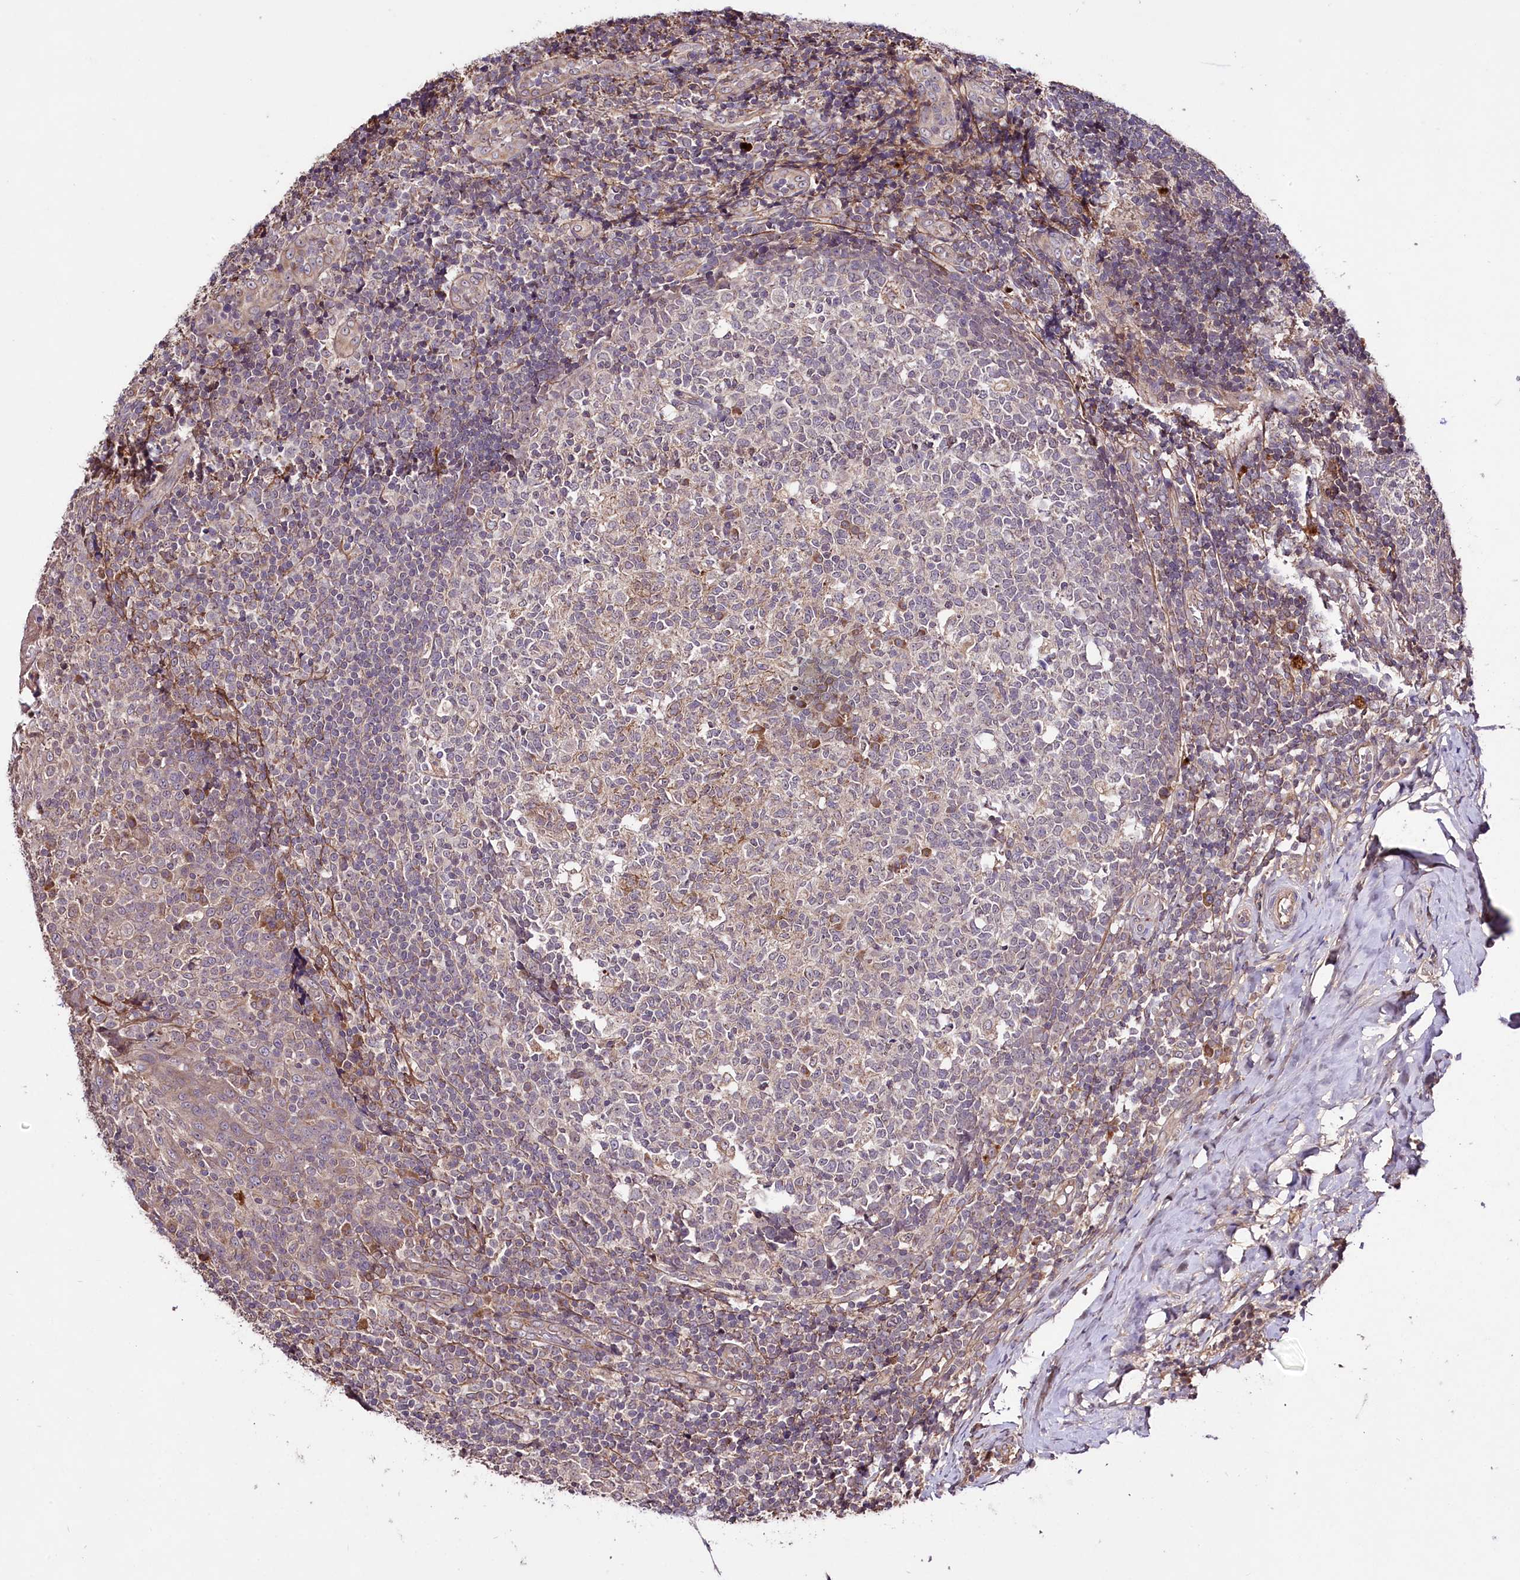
{"staining": {"intensity": "moderate", "quantity": "<25%", "location": "cytoplasmic/membranous"}, "tissue": "tonsil", "cell_type": "Germinal center cells", "image_type": "normal", "snomed": [{"axis": "morphology", "description": "Normal tissue, NOS"}, {"axis": "topography", "description": "Tonsil"}], "caption": "An image of tonsil stained for a protein reveals moderate cytoplasmic/membranous brown staining in germinal center cells.", "gene": "TNPO3", "patient": {"sex": "female", "age": 19}}